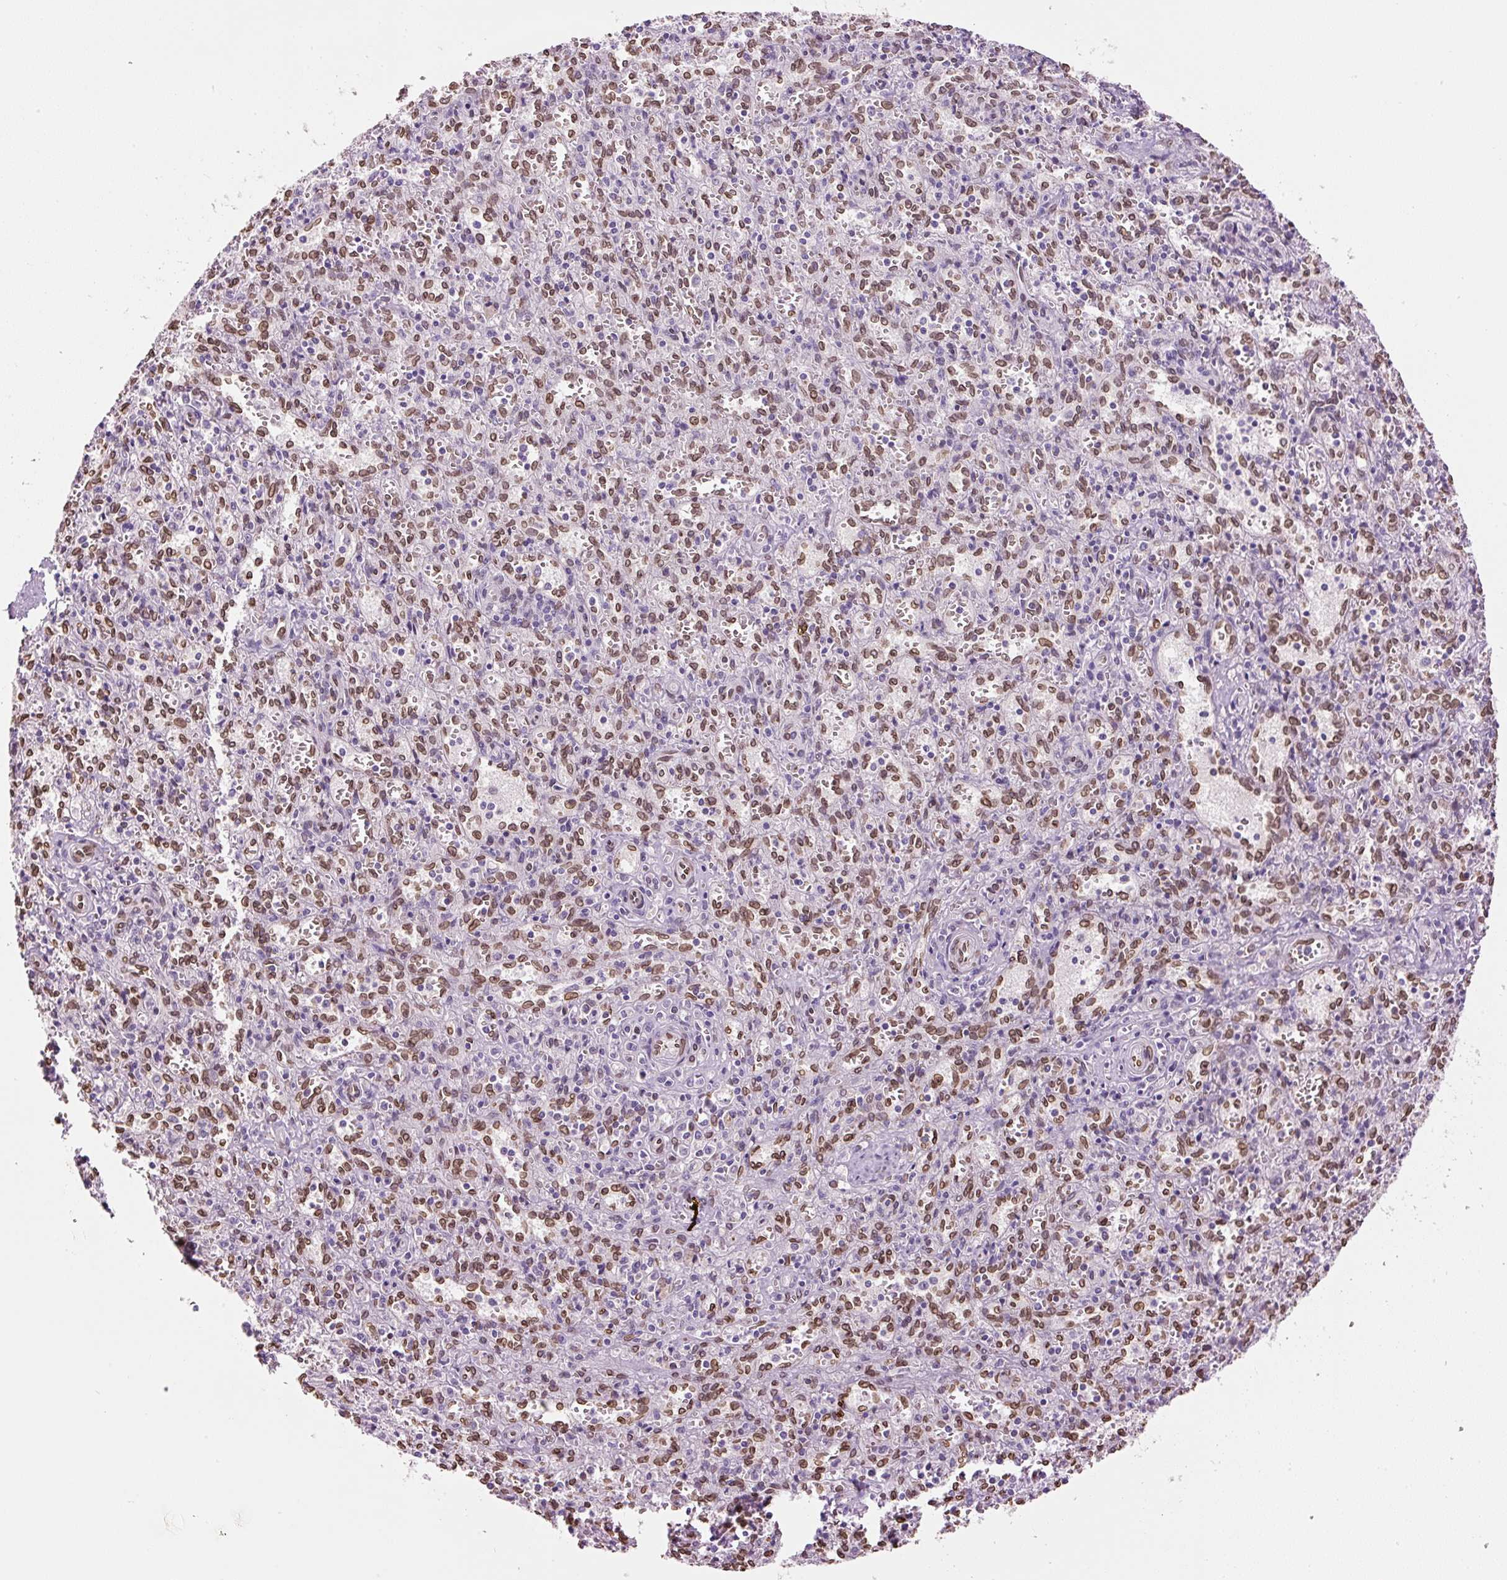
{"staining": {"intensity": "moderate", "quantity": "25%-75%", "location": "cytoplasmic/membranous,nuclear"}, "tissue": "spleen", "cell_type": "Cells in red pulp", "image_type": "normal", "snomed": [{"axis": "morphology", "description": "Normal tissue, NOS"}, {"axis": "topography", "description": "Spleen"}], "caption": "DAB immunohistochemical staining of normal human spleen demonstrates moderate cytoplasmic/membranous,nuclear protein expression in approximately 25%-75% of cells in red pulp.", "gene": "ZNF224", "patient": {"sex": "female", "age": 26}}